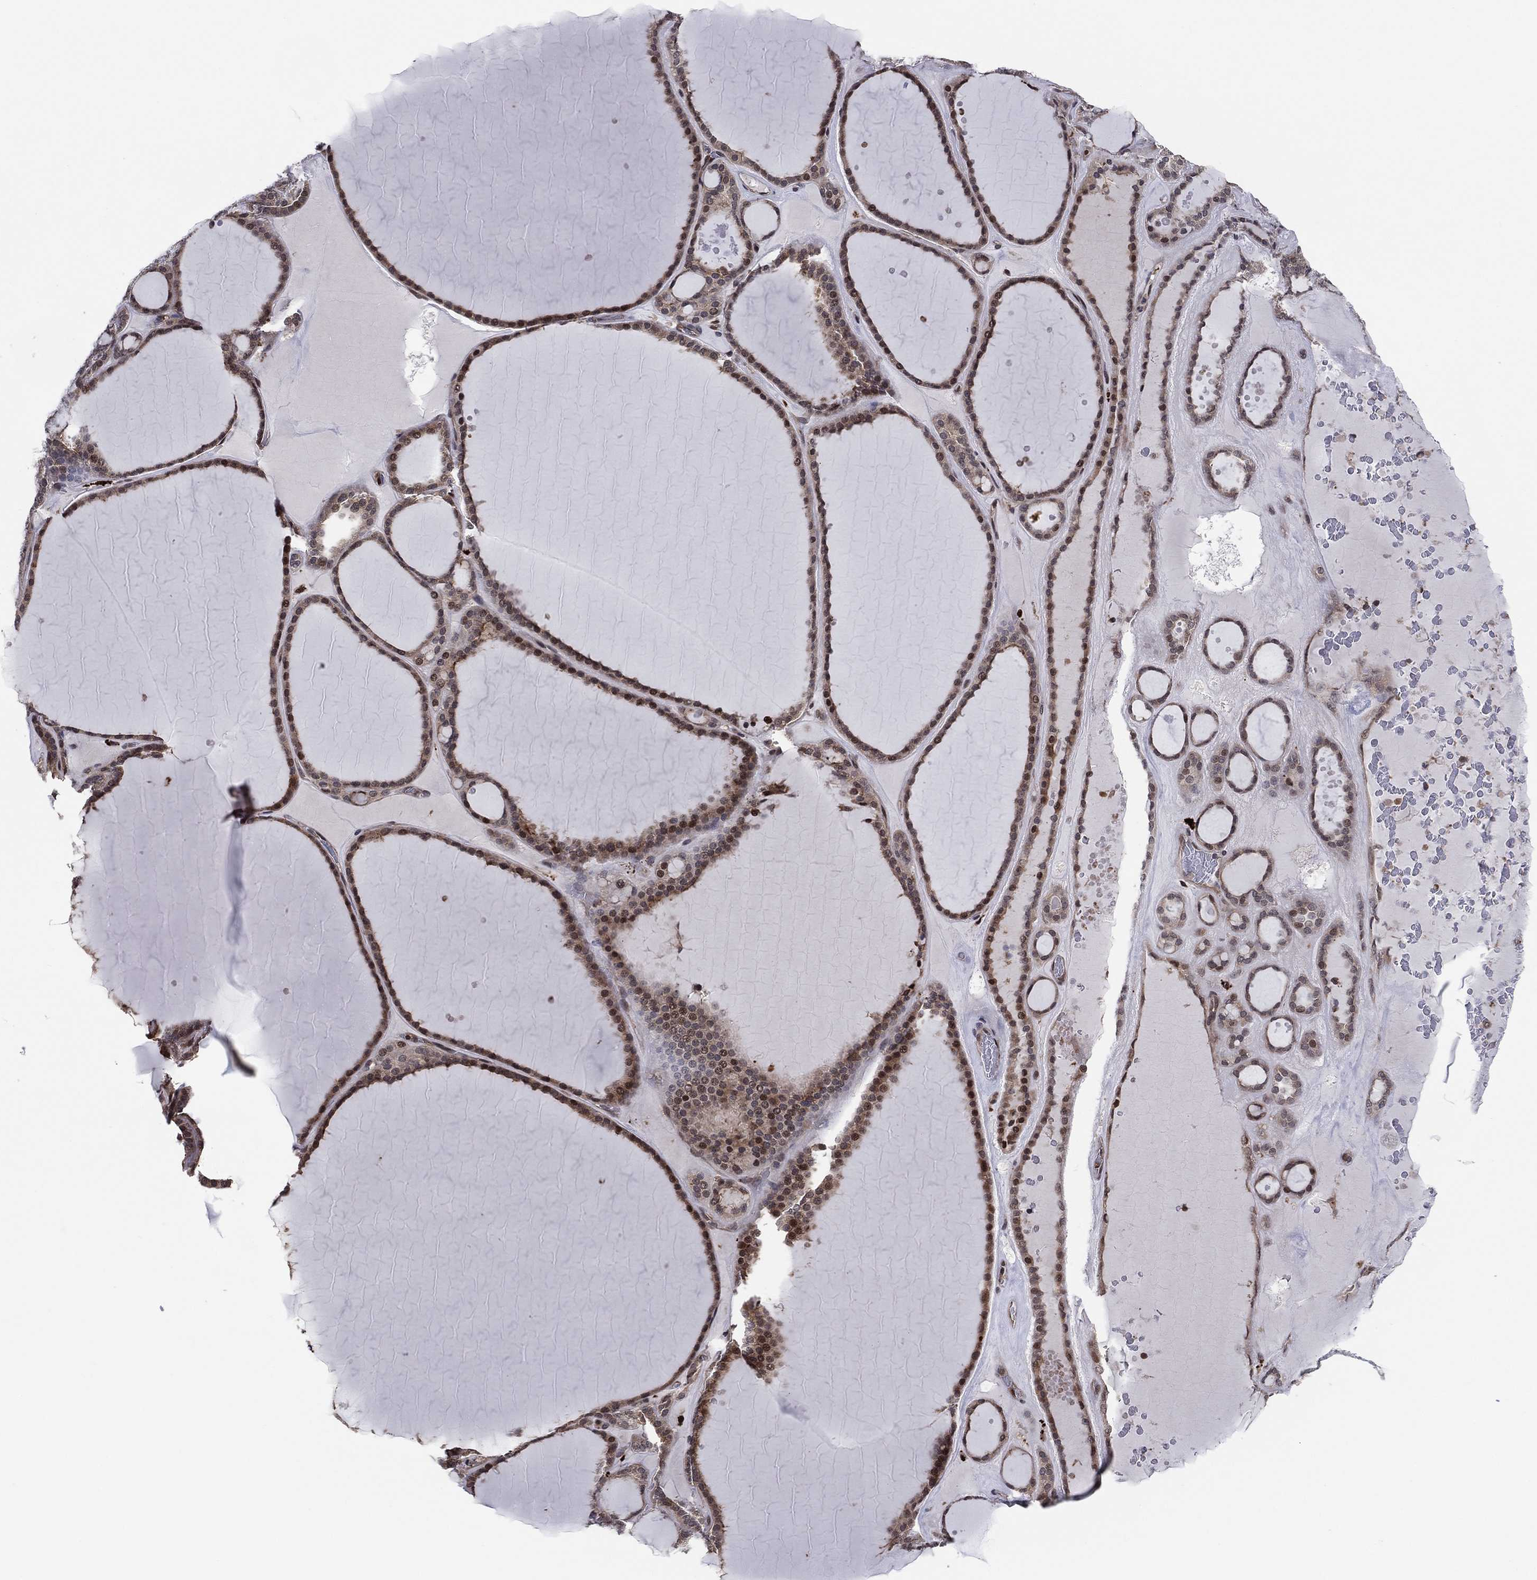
{"staining": {"intensity": "strong", "quantity": "25%-75%", "location": "cytoplasmic/membranous,nuclear"}, "tissue": "thyroid gland", "cell_type": "Glandular cells", "image_type": "normal", "snomed": [{"axis": "morphology", "description": "Normal tissue, NOS"}, {"axis": "topography", "description": "Thyroid gland"}], "caption": "Immunohistochemical staining of unremarkable human thyroid gland shows high levels of strong cytoplasmic/membranous,nuclear positivity in about 25%-75% of glandular cells.", "gene": "ICOSLG", "patient": {"sex": "male", "age": 63}}